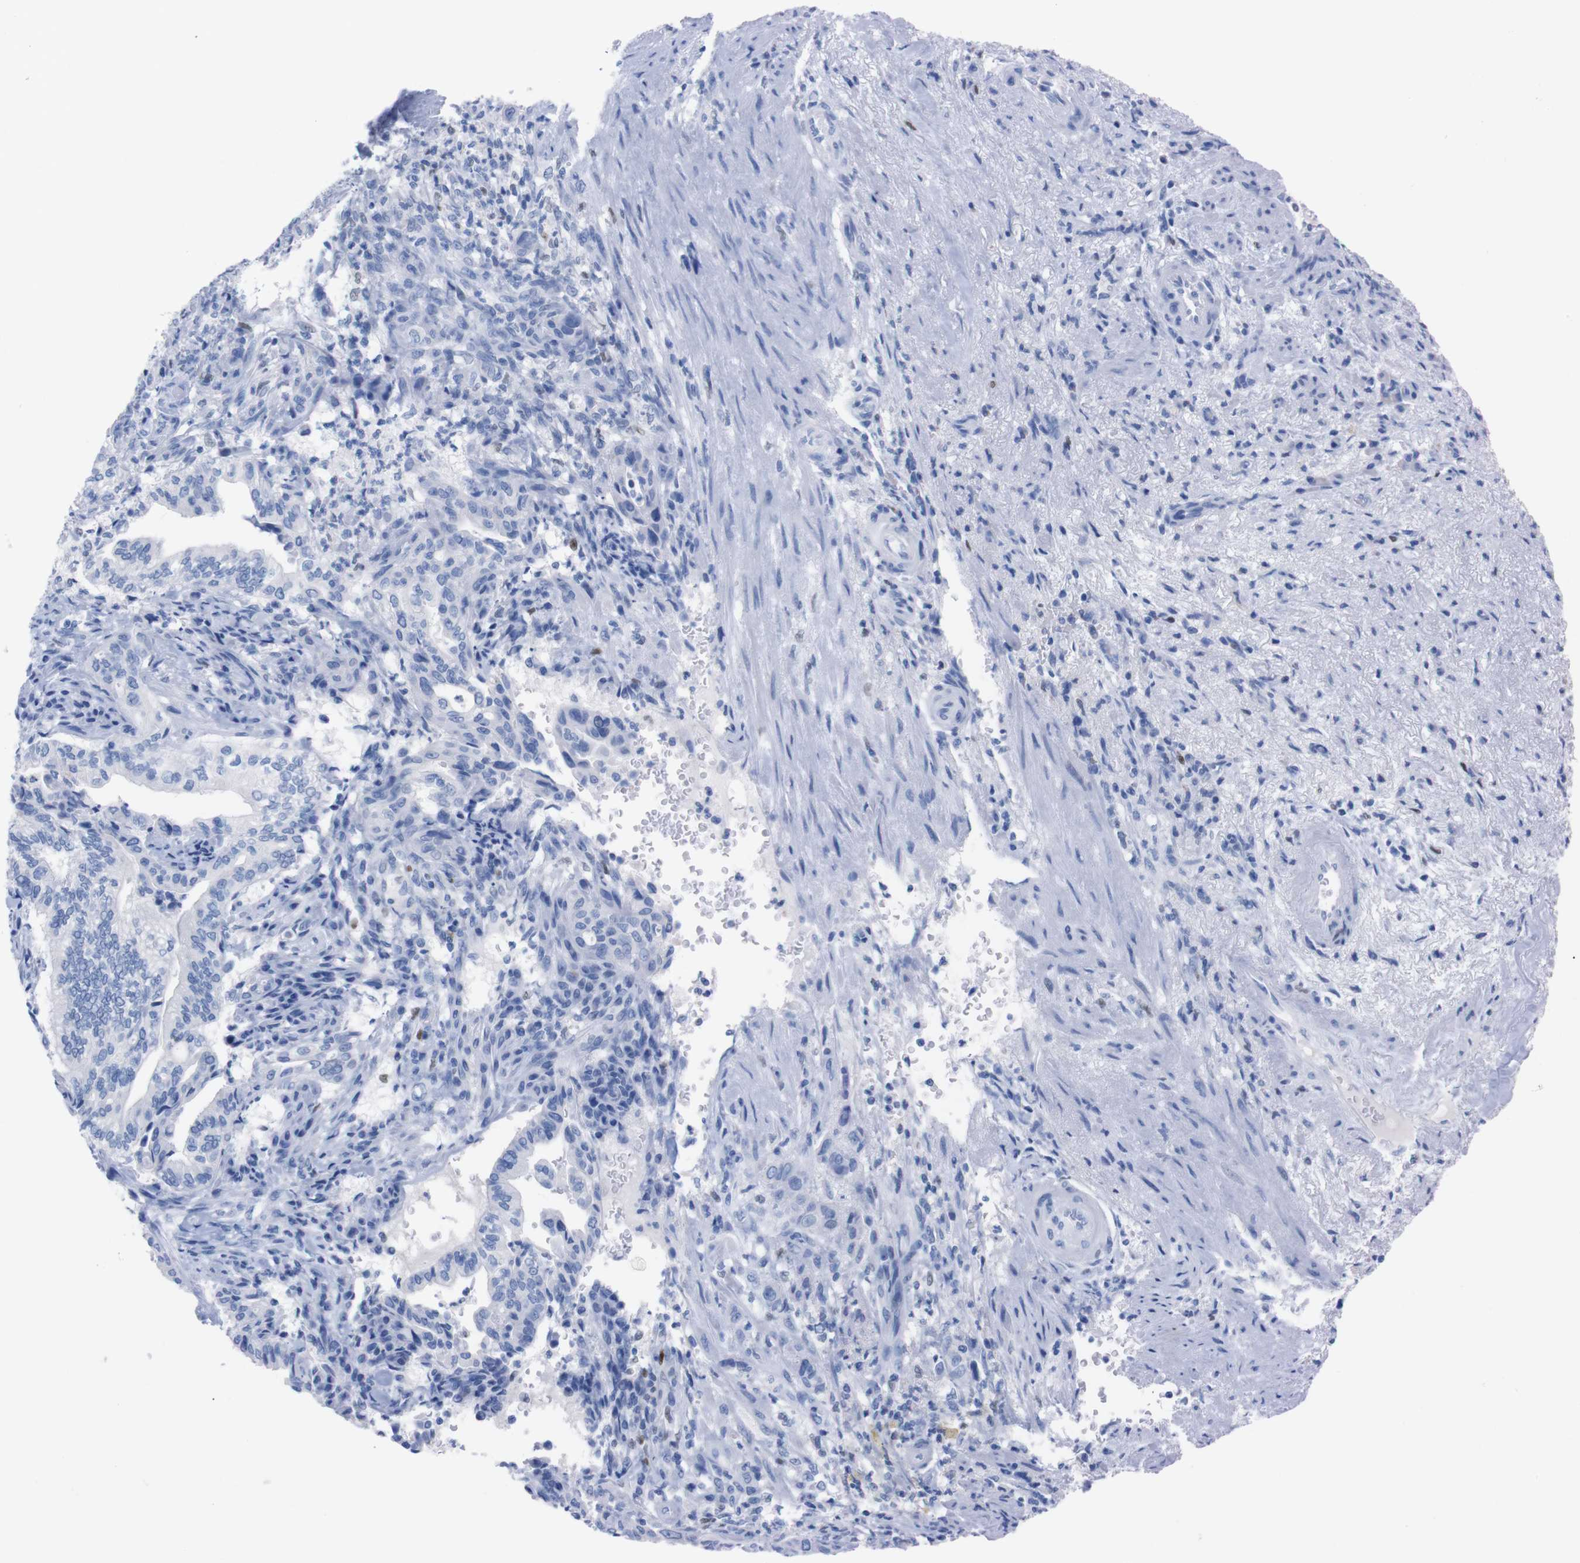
{"staining": {"intensity": "negative", "quantity": "none", "location": "none"}, "tissue": "liver cancer", "cell_type": "Tumor cells", "image_type": "cancer", "snomed": [{"axis": "morphology", "description": "Cholangiocarcinoma"}, {"axis": "topography", "description": "Liver"}], "caption": "DAB immunohistochemical staining of human liver cancer reveals no significant staining in tumor cells. (DAB (3,3'-diaminobenzidine) immunohistochemistry with hematoxylin counter stain).", "gene": "P2RY12", "patient": {"sex": "female", "age": 67}}